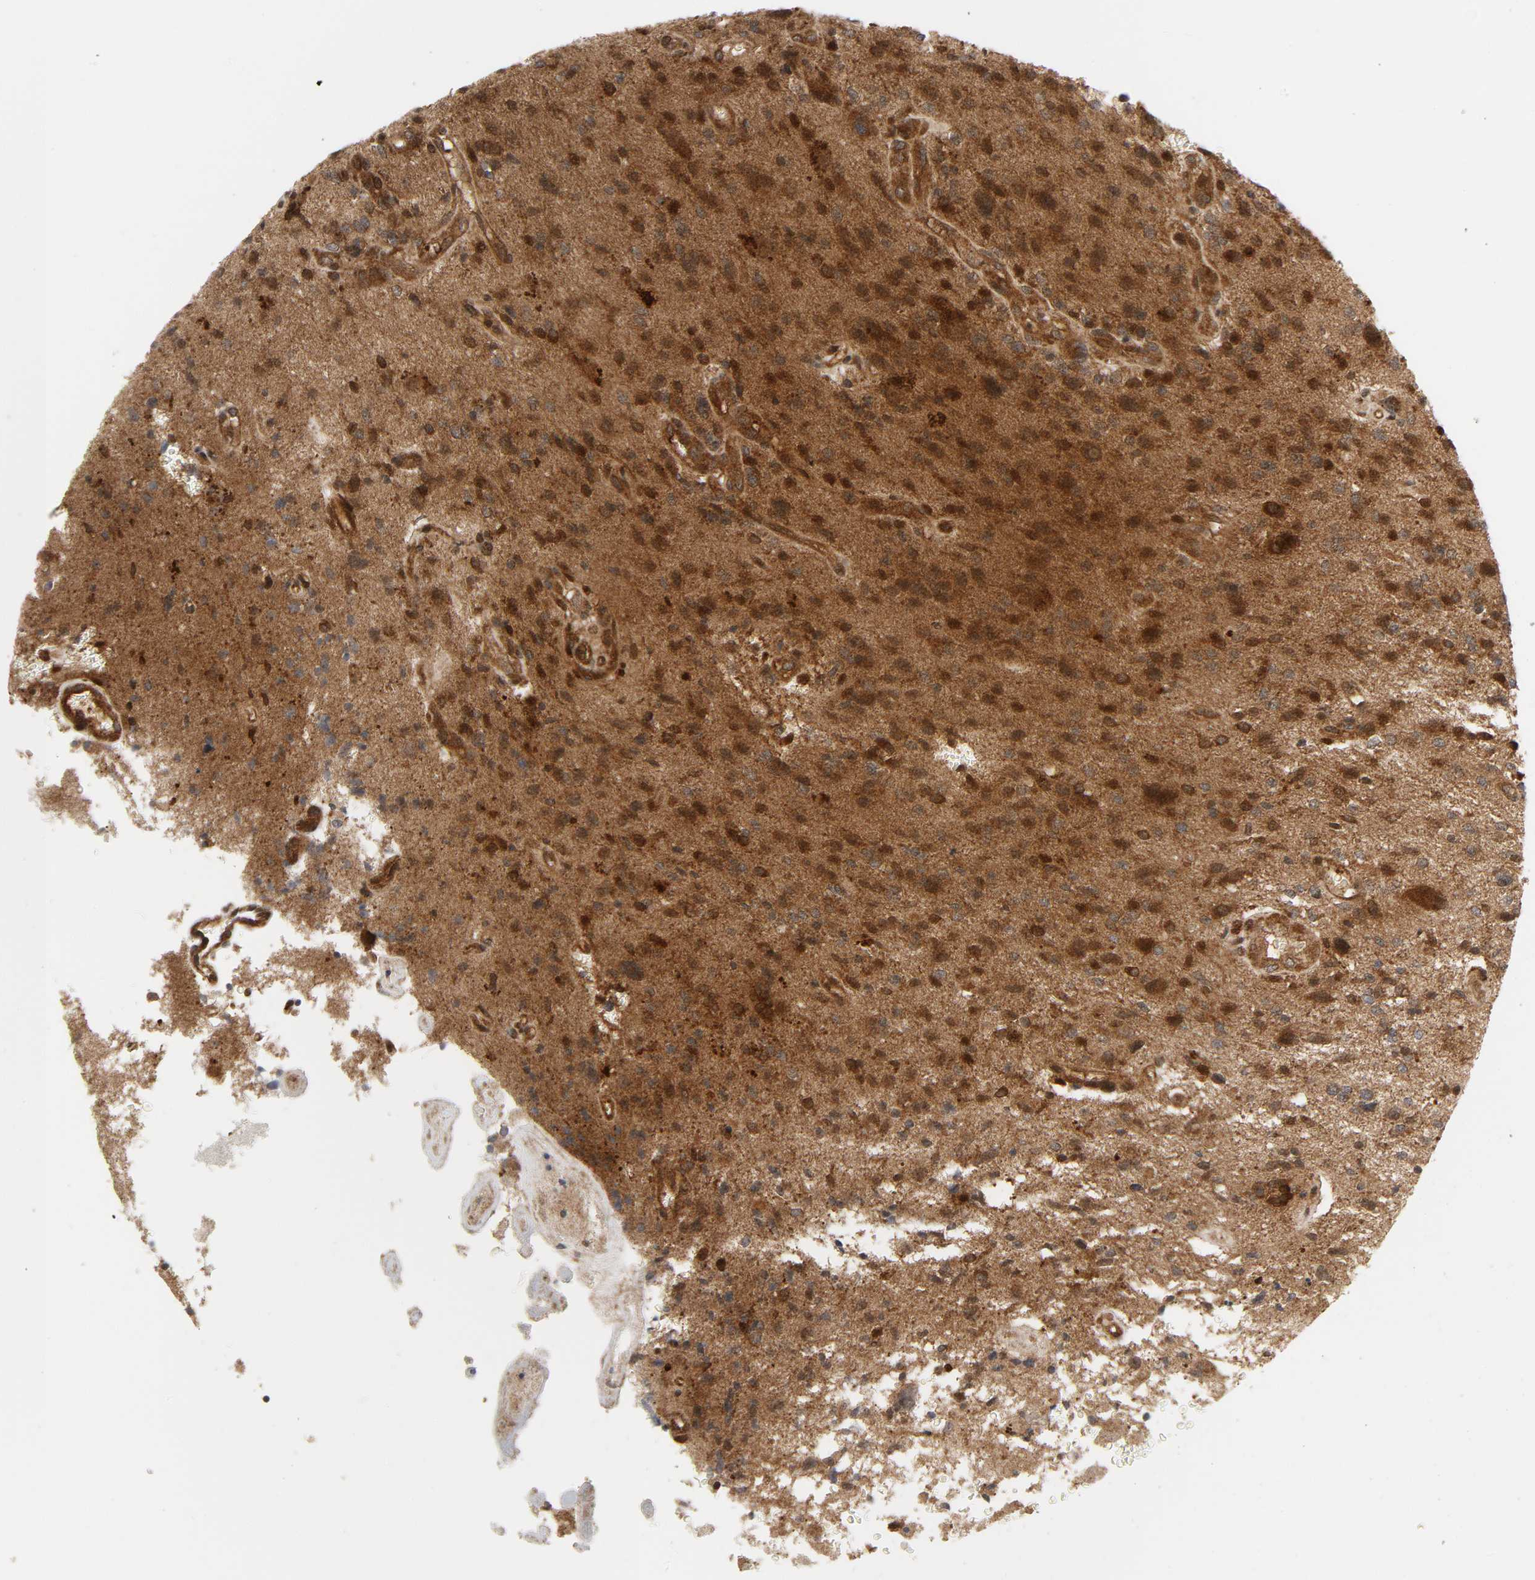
{"staining": {"intensity": "strong", "quantity": ">75%", "location": "cytoplasmic/membranous"}, "tissue": "glioma", "cell_type": "Tumor cells", "image_type": "cancer", "snomed": [{"axis": "morphology", "description": "Normal tissue, NOS"}, {"axis": "morphology", "description": "Glioma, malignant, High grade"}, {"axis": "topography", "description": "Cerebral cortex"}], "caption": "IHC staining of glioma, which demonstrates high levels of strong cytoplasmic/membranous expression in approximately >75% of tumor cells indicating strong cytoplasmic/membranous protein expression. The staining was performed using DAB (brown) for protein detection and nuclei were counterstained in hematoxylin (blue).", "gene": "CHUK", "patient": {"sex": "male", "age": 75}}